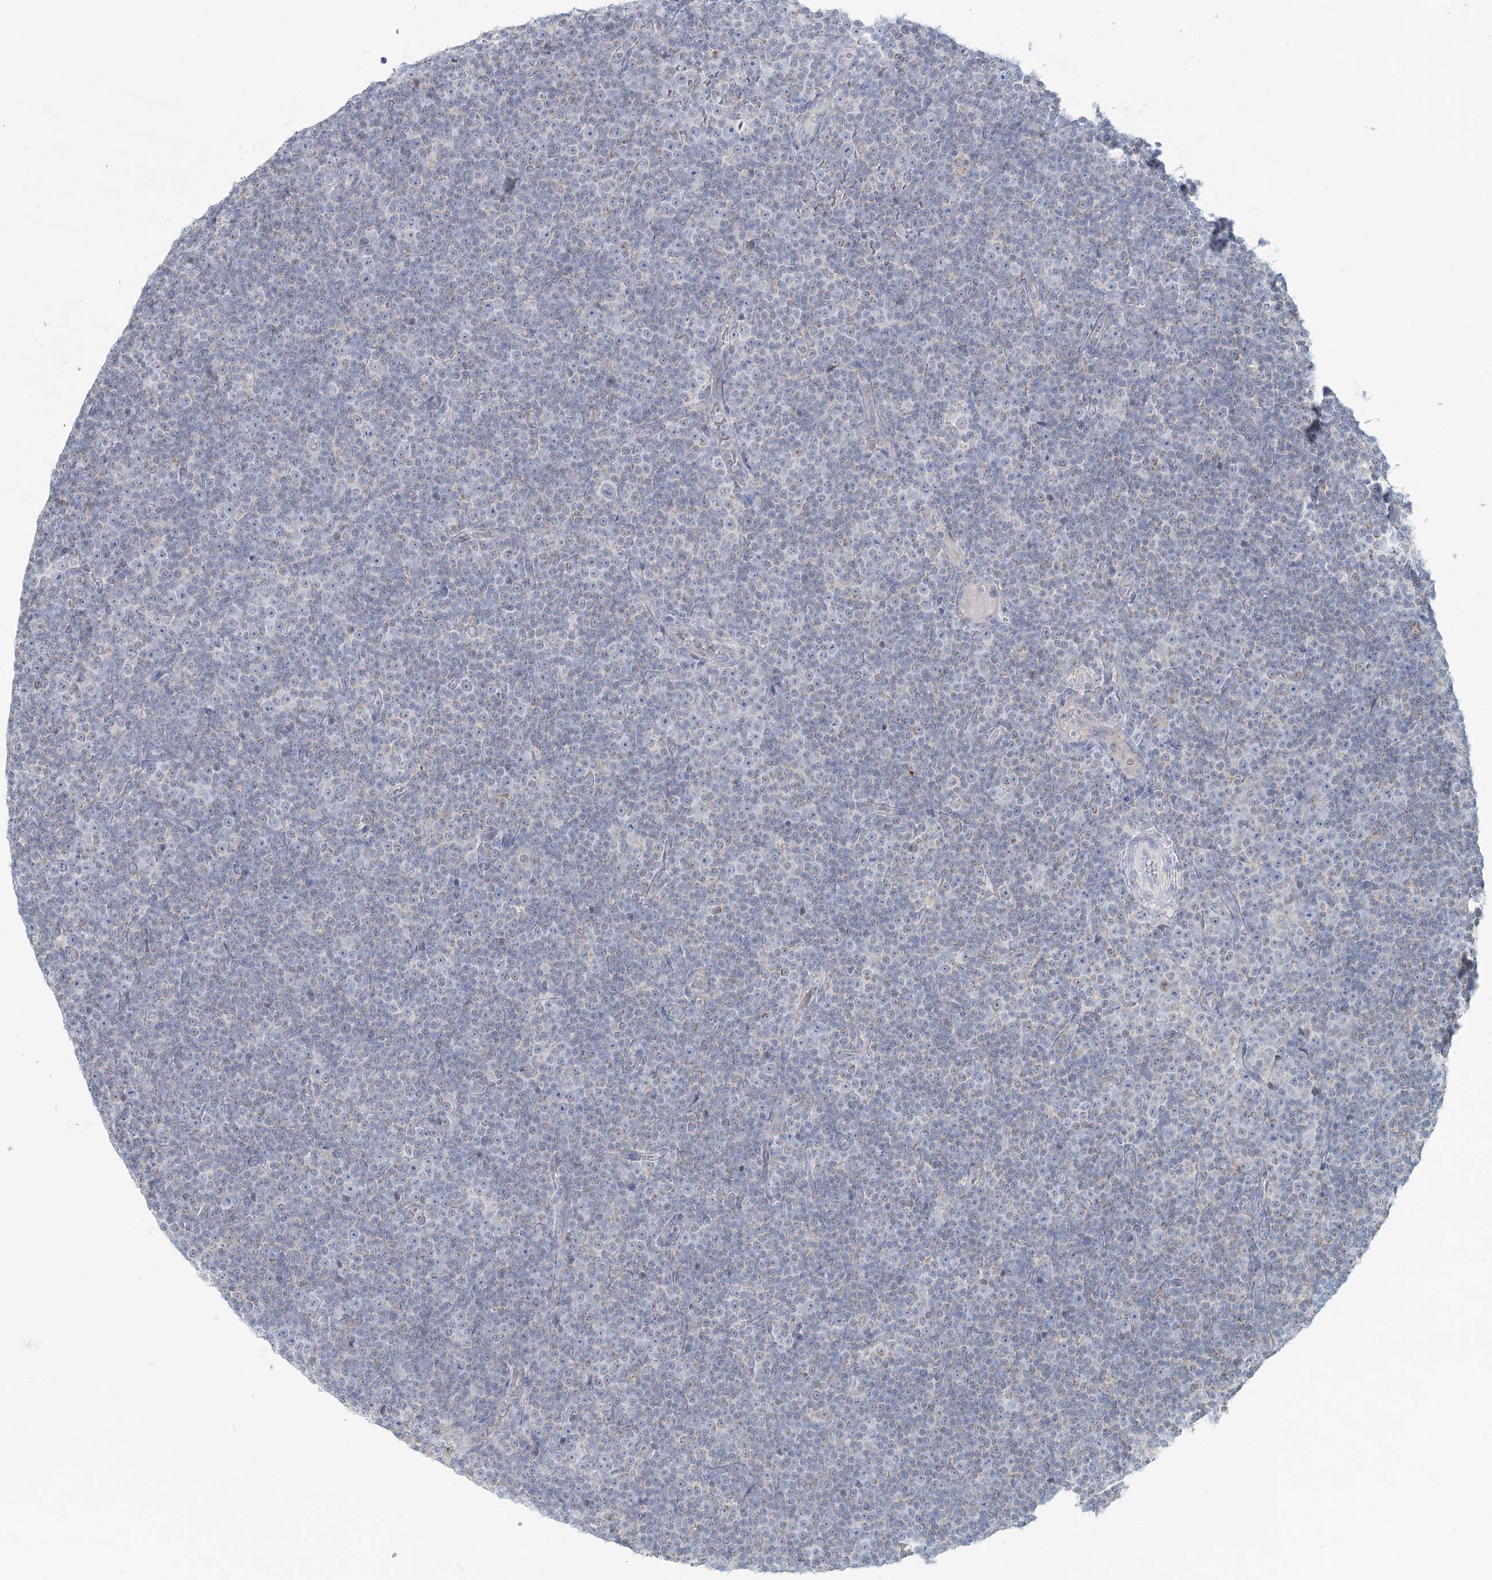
{"staining": {"intensity": "negative", "quantity": "none", "location": "none"}, "tissue": "lymphoma", "cell_type": "Tumor cells", "image_type": "cancer", "snomed": [{"axis": "morphology", "description": "Malignant lymphoma, non-Hodgkin's type, Low grade"}, {"axis": "topography", "description": "Lymph node"}], "caption": "Protein analysis of lymphoma displays no significant positivity in tumor cells. Nuclei are stained in blue.", "gene": "BPHL", "patient": {"sex": "female", "age": 67}}